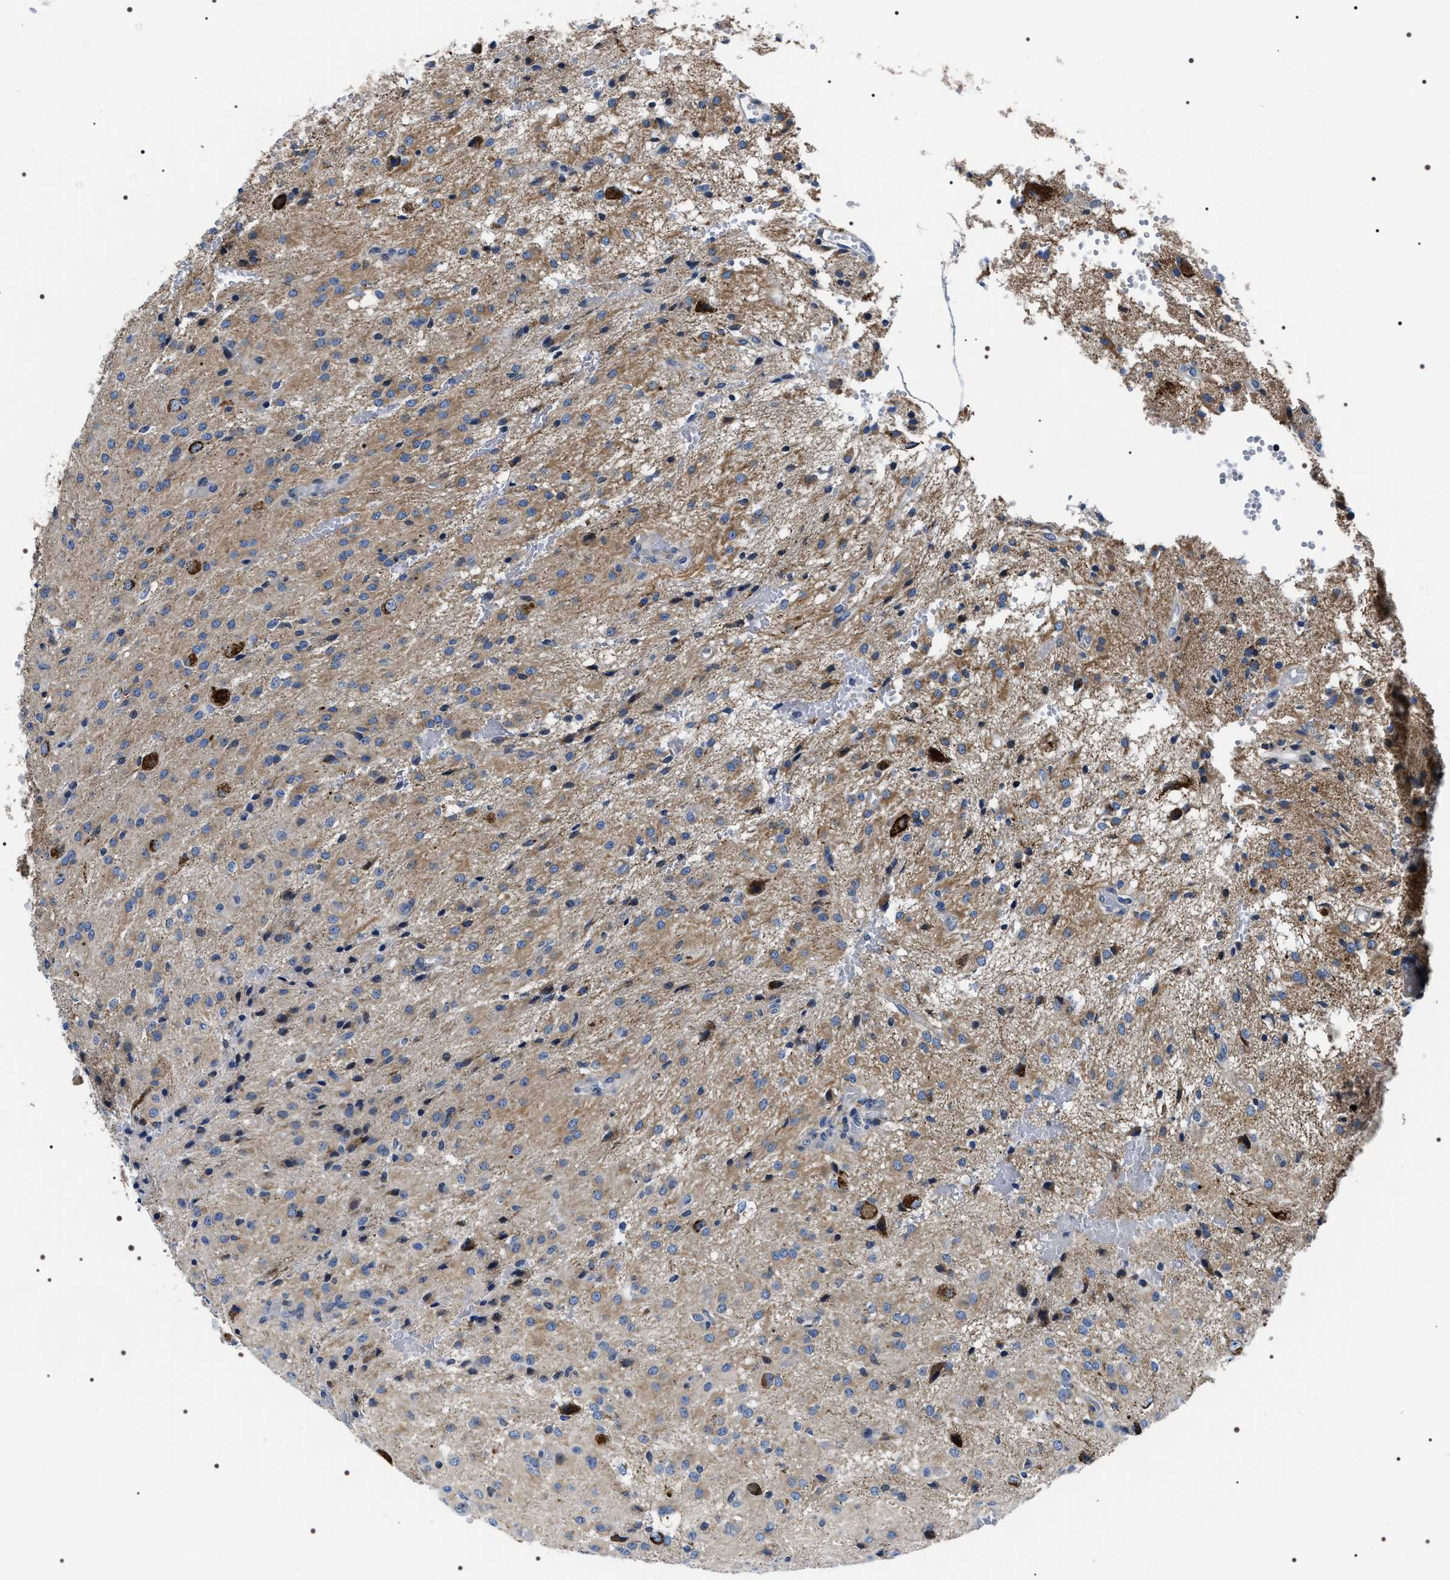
{"staining": {"intensity": "weak", "quantity": ">75%", "location": "cytoplasmic/membranous"}, "tissue": "glioma", "cell_type": "Tumor cells", "image_type": "cancer", "snomed": [{"axis": "morphology", "description": "Glioma, malignant, High grade"}, {"axis": "topography", "description": "Brain"}], "caption": "Human malignant glioma (high-grade) stained with a brown dye shows weak cytoplasmic/membranous positive staining in approximately >75% of tumor cells.", "gene": "NTMT1", "patient": {"sex": "female", "age": 59}}